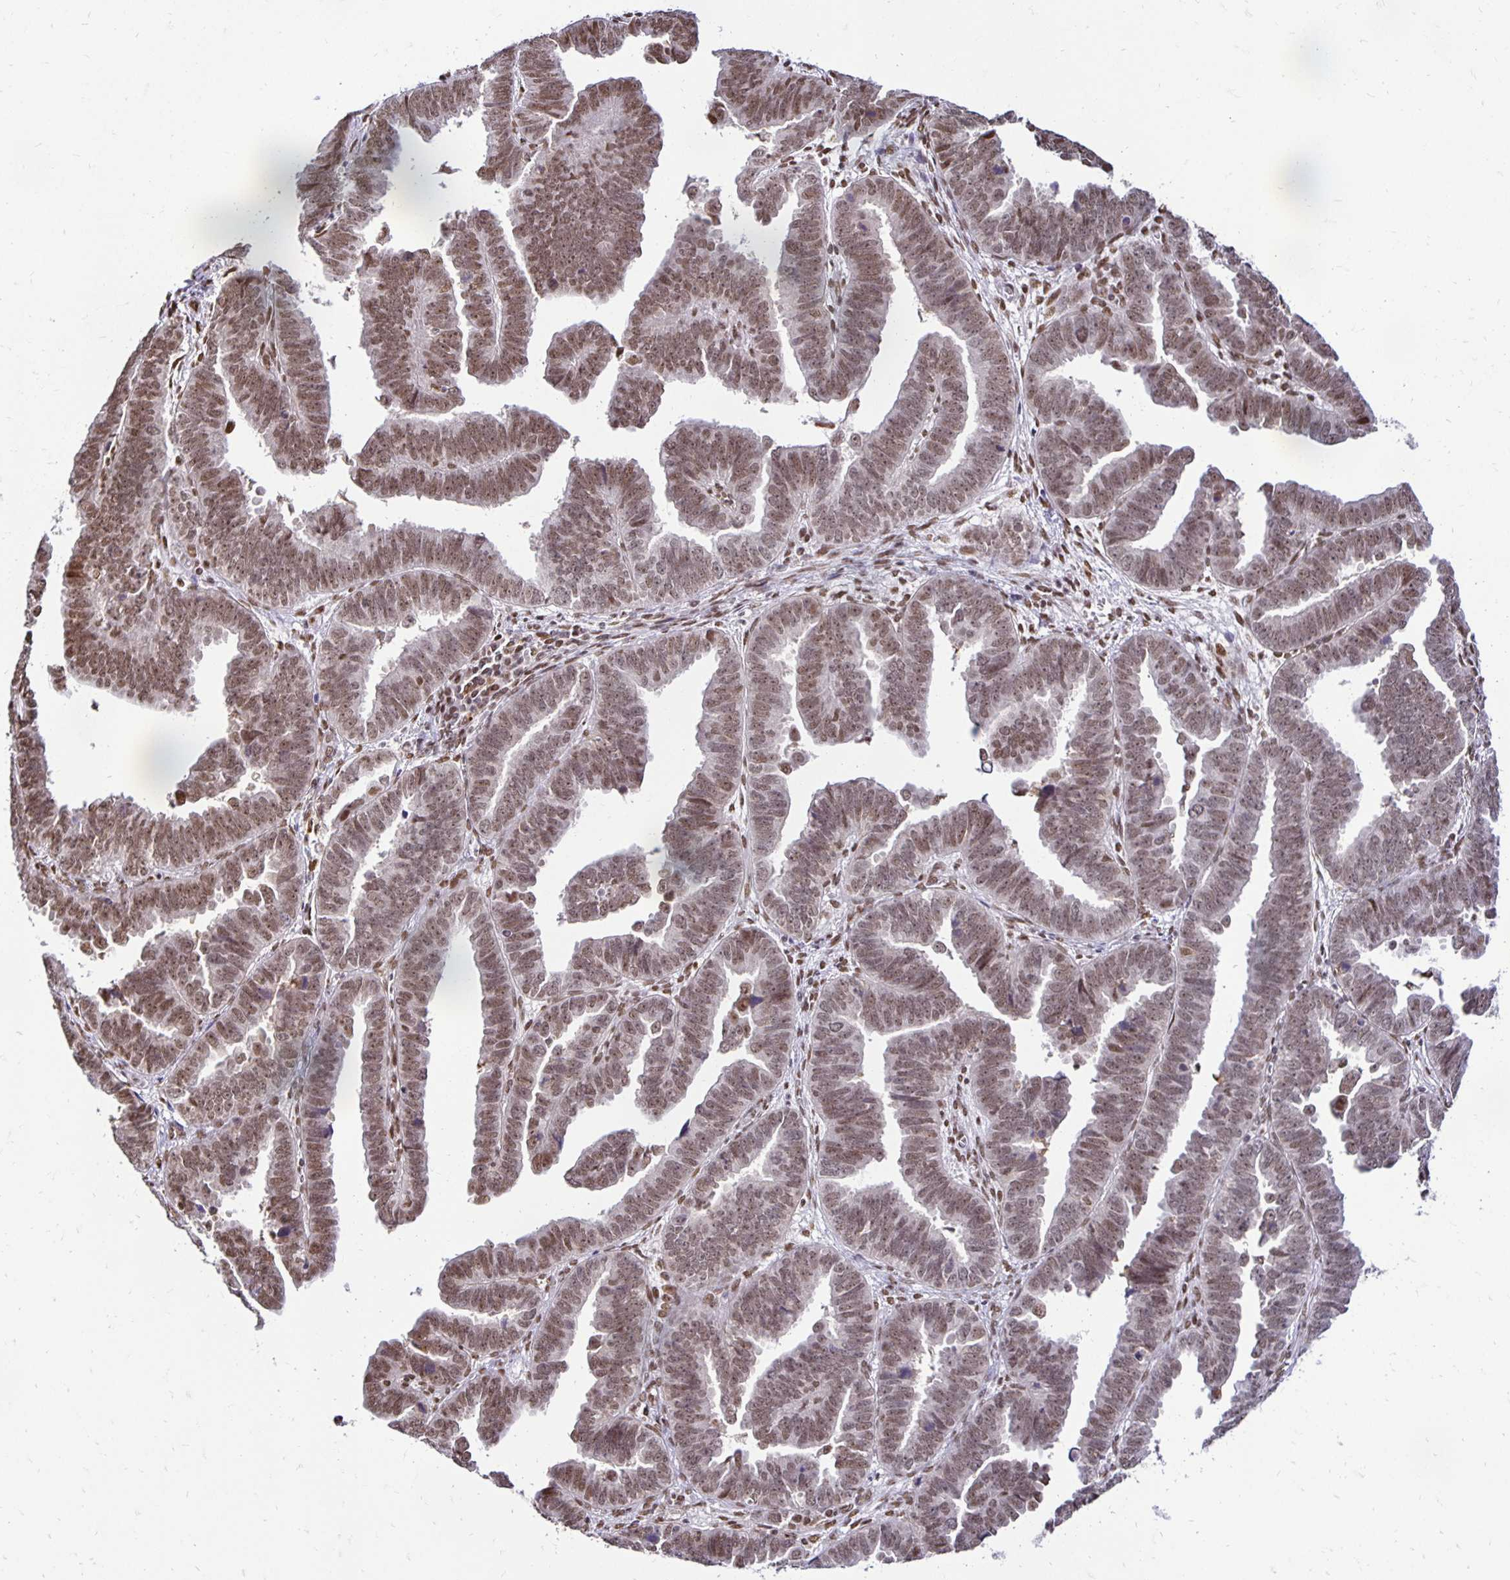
{"staining": {"intensity": "moderate", "quantity": ">75%", "location": "nuclear"}, "tissue": "endometrial cancer", "cell_type": "Tumor cells", "image_type": "cancer", "snomed": [{"axis": "morphology", "description": "Adenocarcinoma, NOS"}, {"axis": "topography", "description": "Endometrium"}], "caption": "High-power microscopy captured an immunohistochemistry micrograph of endometrial cancer, revealing moderate nuclear expression in approximately >75% of tumor cells.", "gene": "ZNF579", "patient": {"sex": "female", "age": 75}}